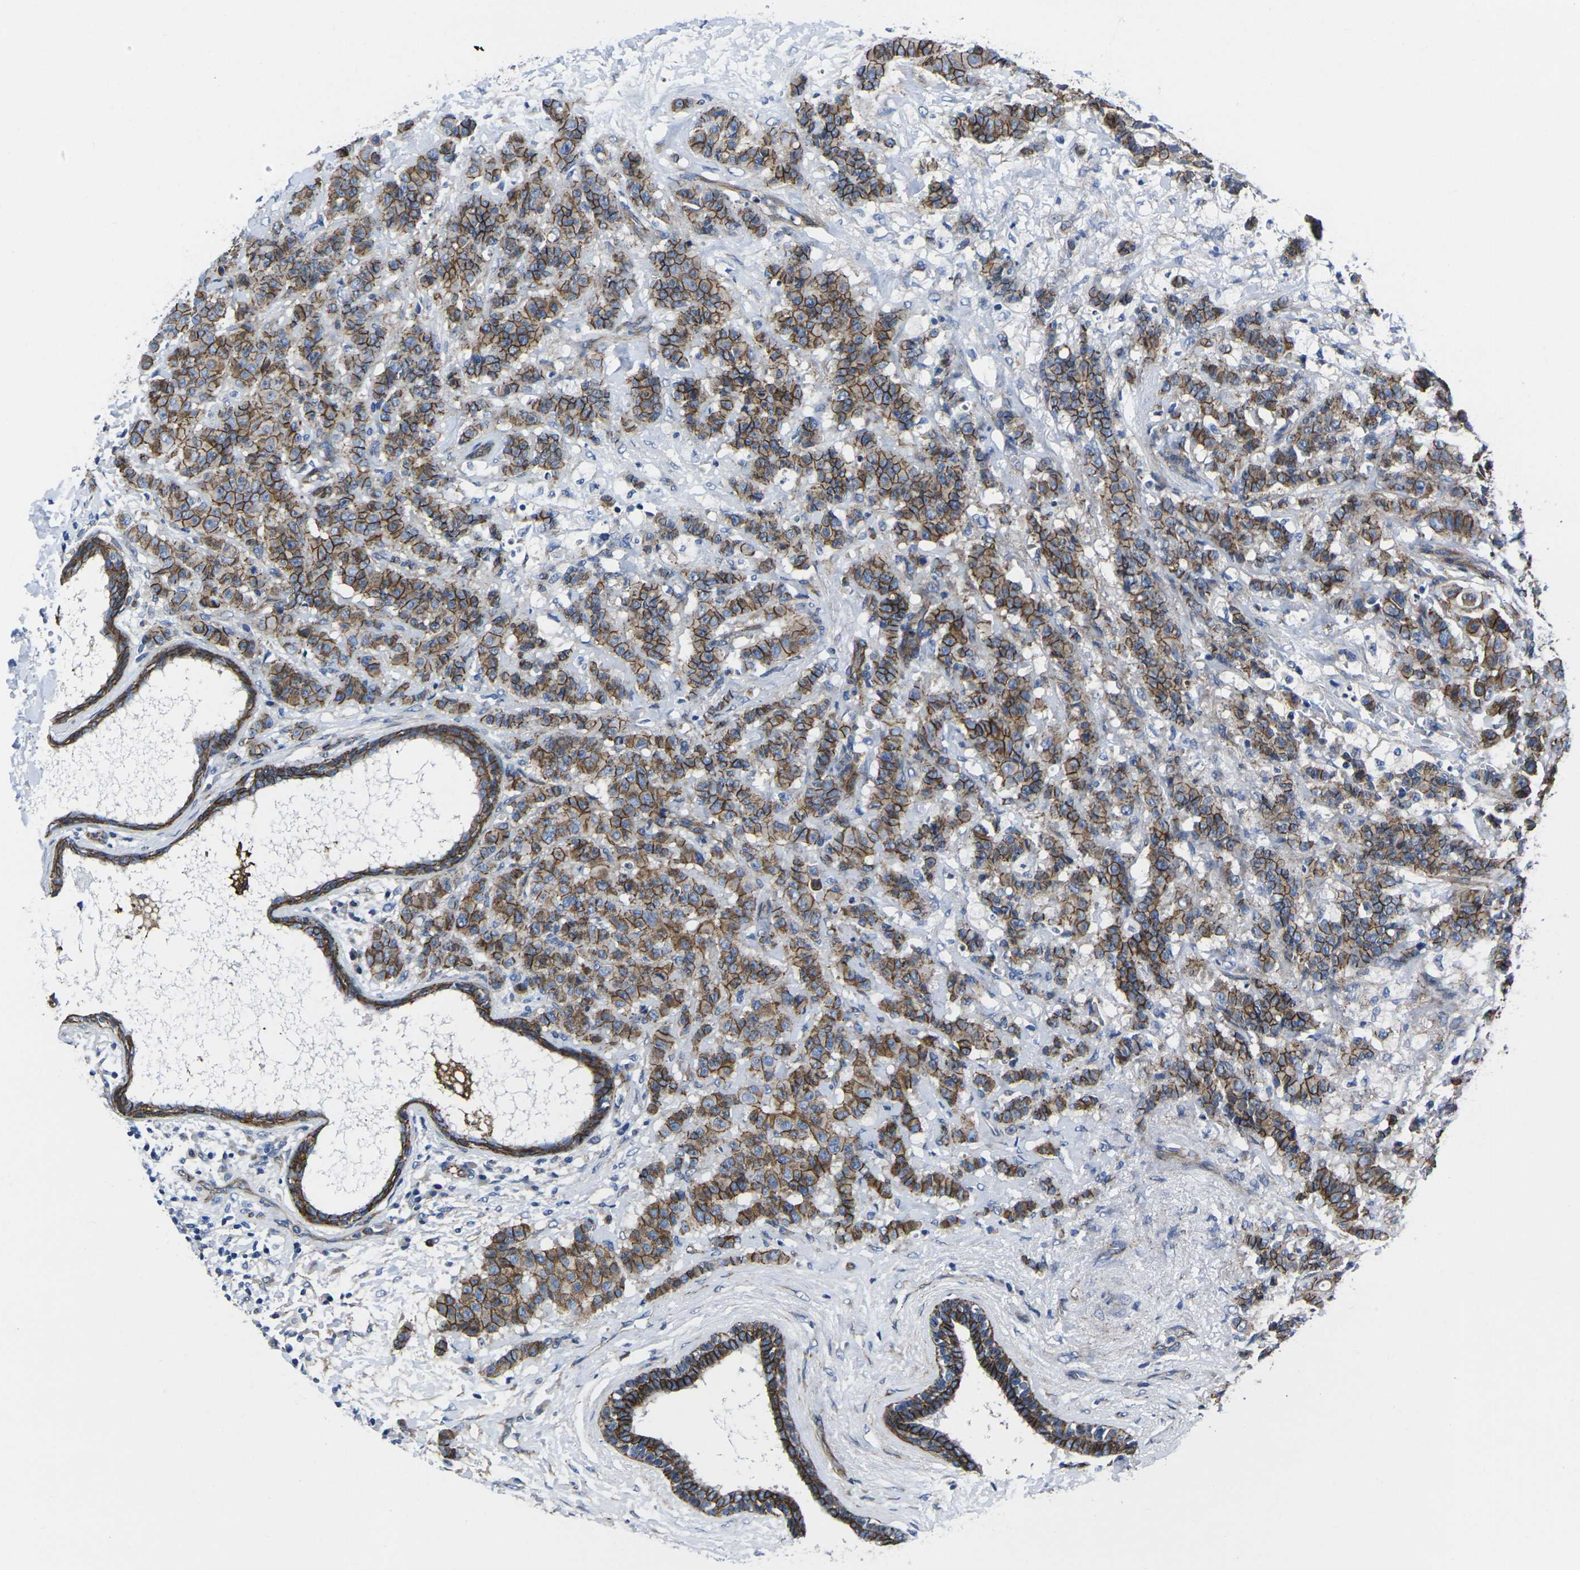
{"staining": {"intensity": "strong", "quantity": ">75%", "location": "cytoplasmic/membranous"}, "tissue": "breast cancer", "cell_type": "Tumor cells", "image_type": "cancer", "snomed": [{"axis": "morphology", "description": "Lobular carcinoma"}, {"axis": "topography", "description": "Breast"}], "caption": "A brown stain labels strong cytoplasmic/membranous positivity of a protein in human breast cancer tumor cells. Immunohistochemistry stains the protein in brown and the nuclei are stained blue.", "gene": "NUMB", "patient": {"sex": "female", "age": 60}}